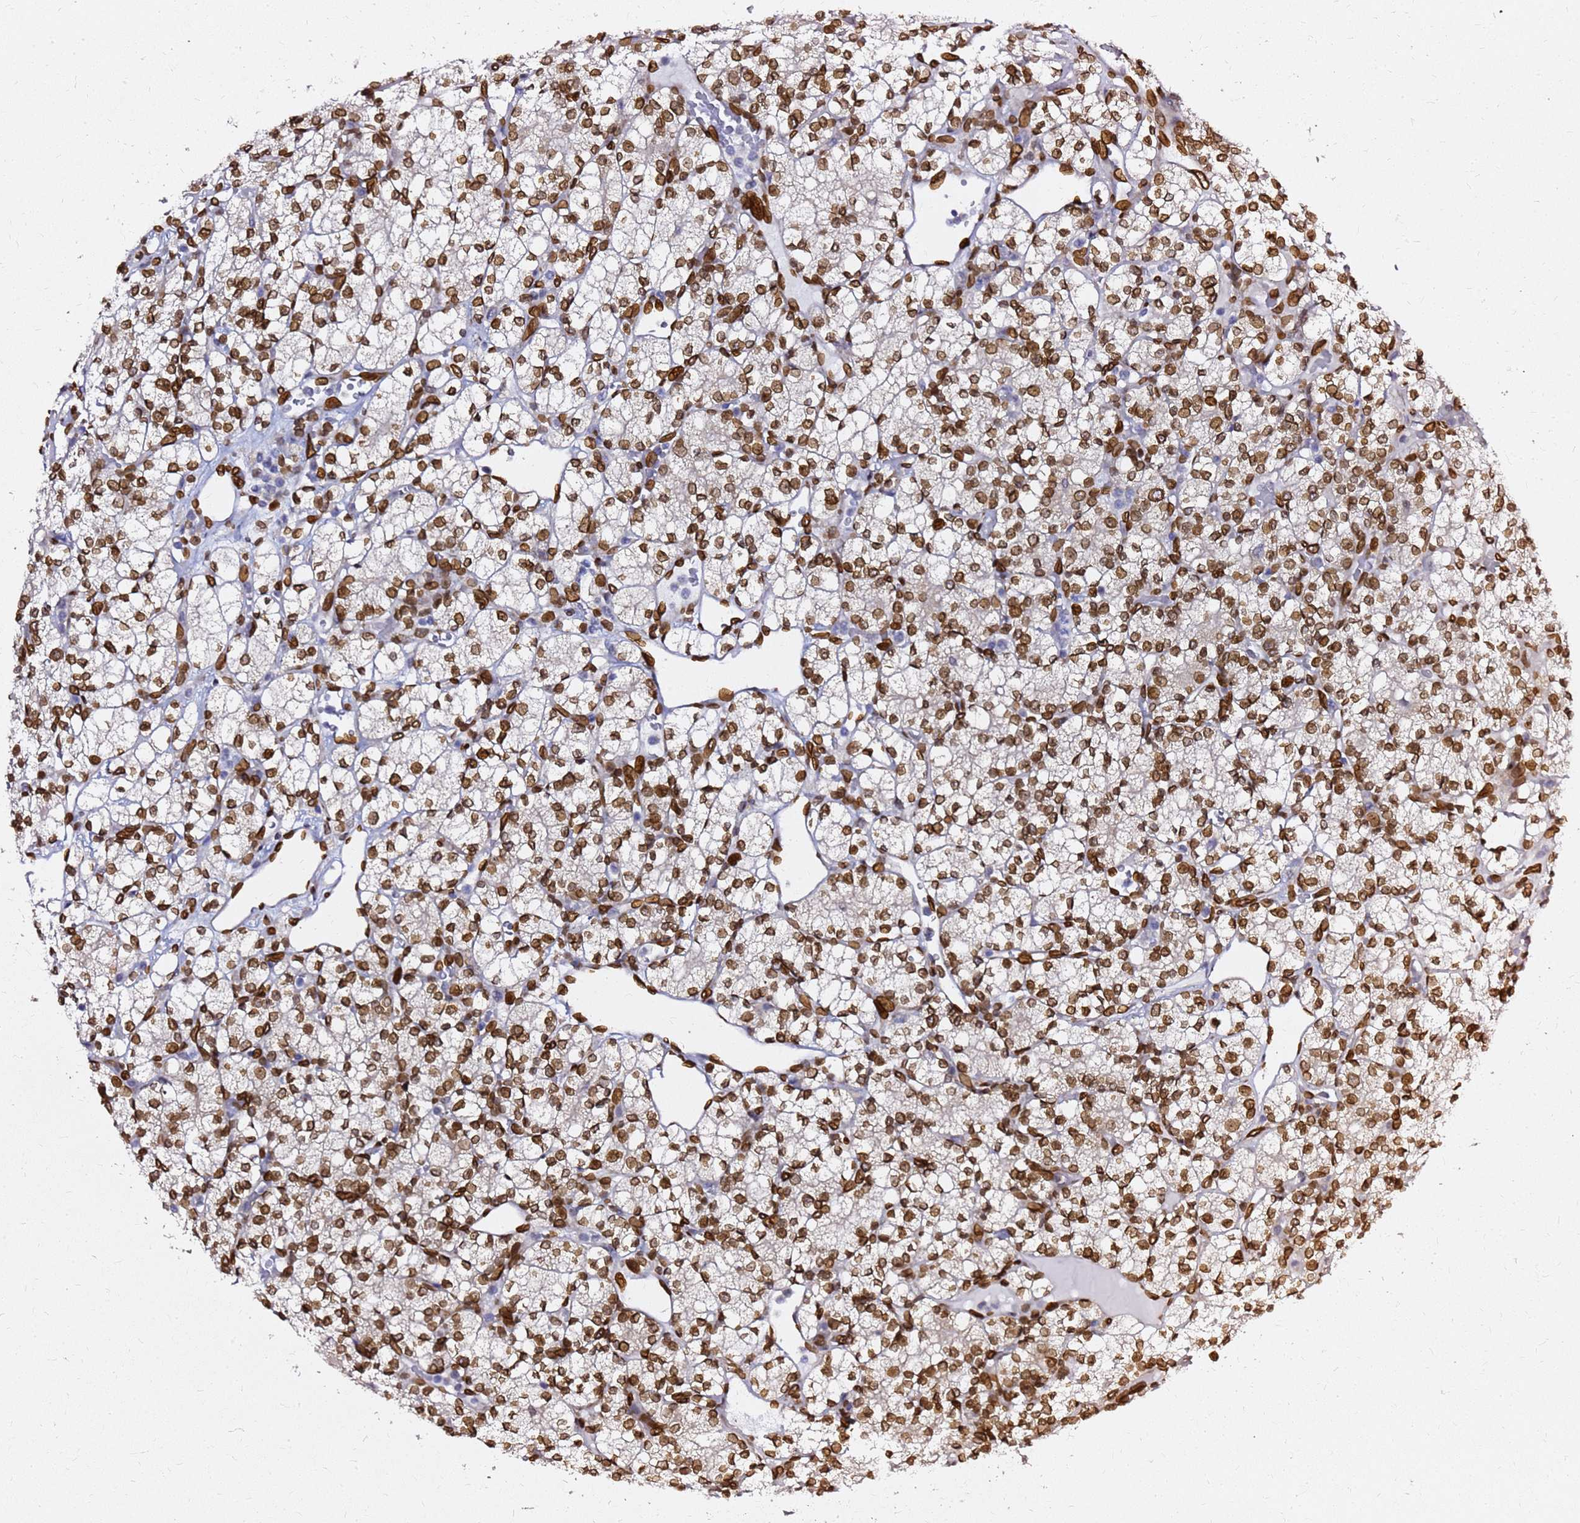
{"staining": {"intensity": "strong", "quantity": ">75%", "location": "cytoplasmic/membranous,nuclear"}, "tissue": "renal cancer", "cell_type": "Tumor cells", "image_type": "cancer", "snomed": [{"axis": "morphology", "description": "Adenocarcinoma, NOS"}, {"axis": "topography", "description": "Kidney"}], "caption": "About >75% of tumor cells in adenocarcinoma (renal) exhibit strong cytoplasmic/membranous and nuclear protein positivity as visualized by brown immunohistochemical staining.", "gene": "C6orf141", "patient": {"sex": "male", "age": 77}}